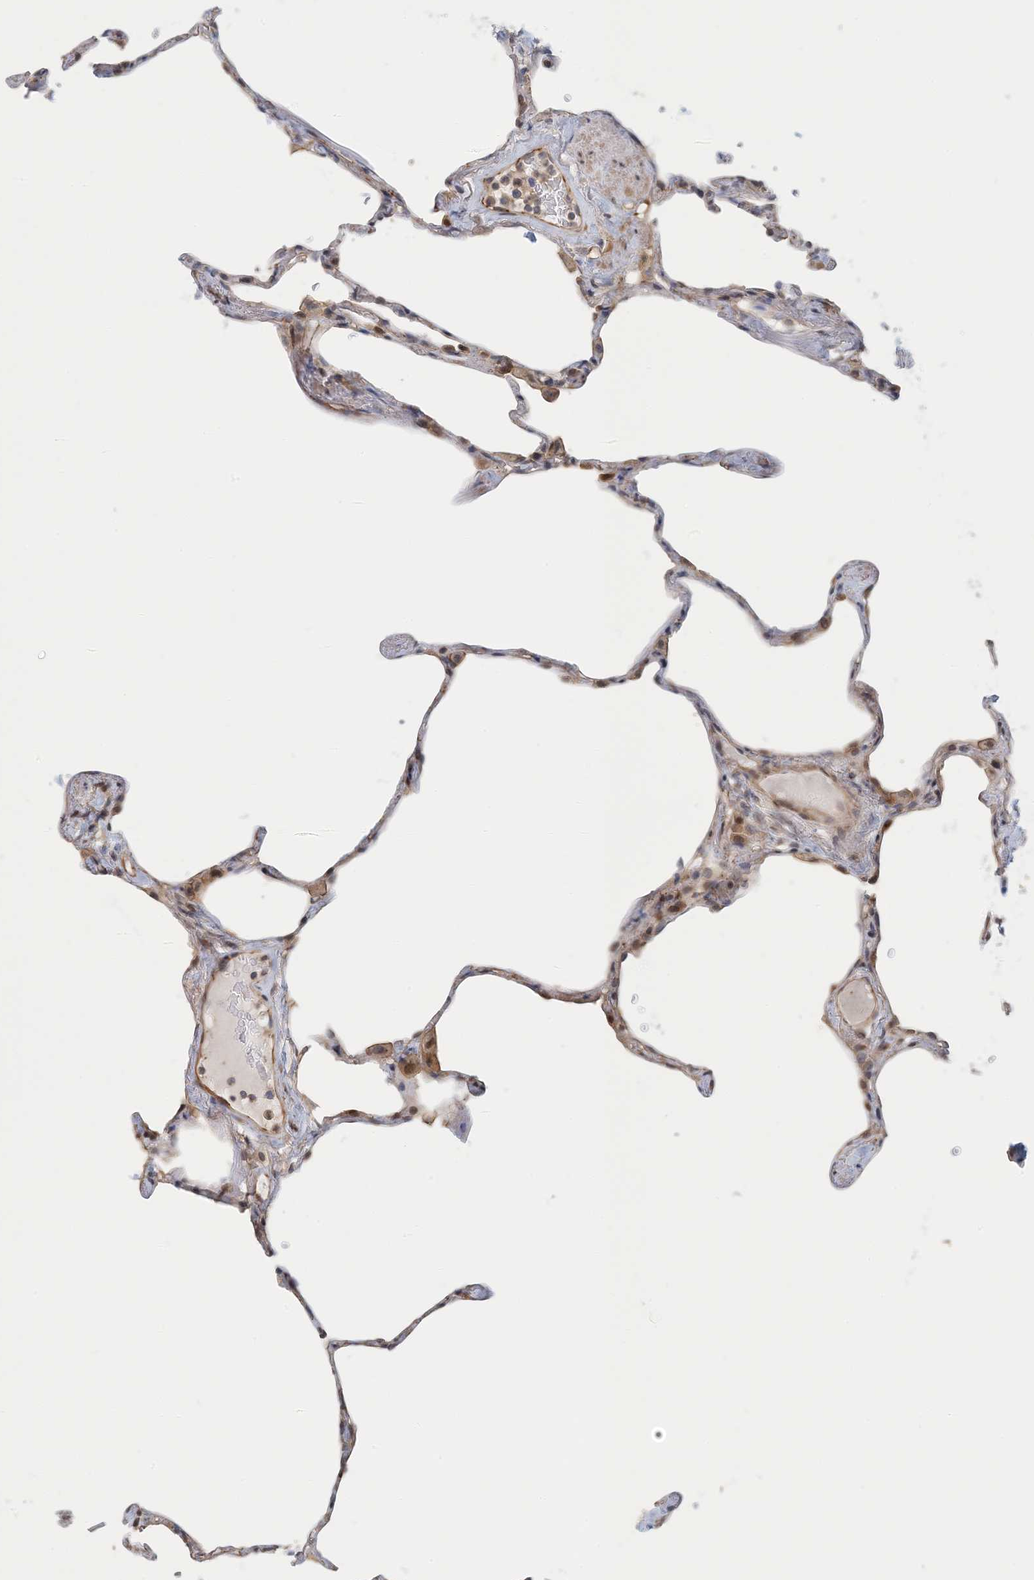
{"staining": {"intensity": "moderate", "quantity": "<25%", "location": "nuclear"}, "tissue": "lung", "cell_type": "Alveolar cells", "image_type": "normal", "snomed": [{"axis": "morphology", "description": "Normal tissue, NOS"}, {"axis": "topography", "description": "Lung"}], "caption": "Alveolar cells demonstrate moderate nuclear staining in approximately <25% of cells in normal lung.", "gene": "MAPKBP1", "patient": {"sex": "male", "age": 65}}